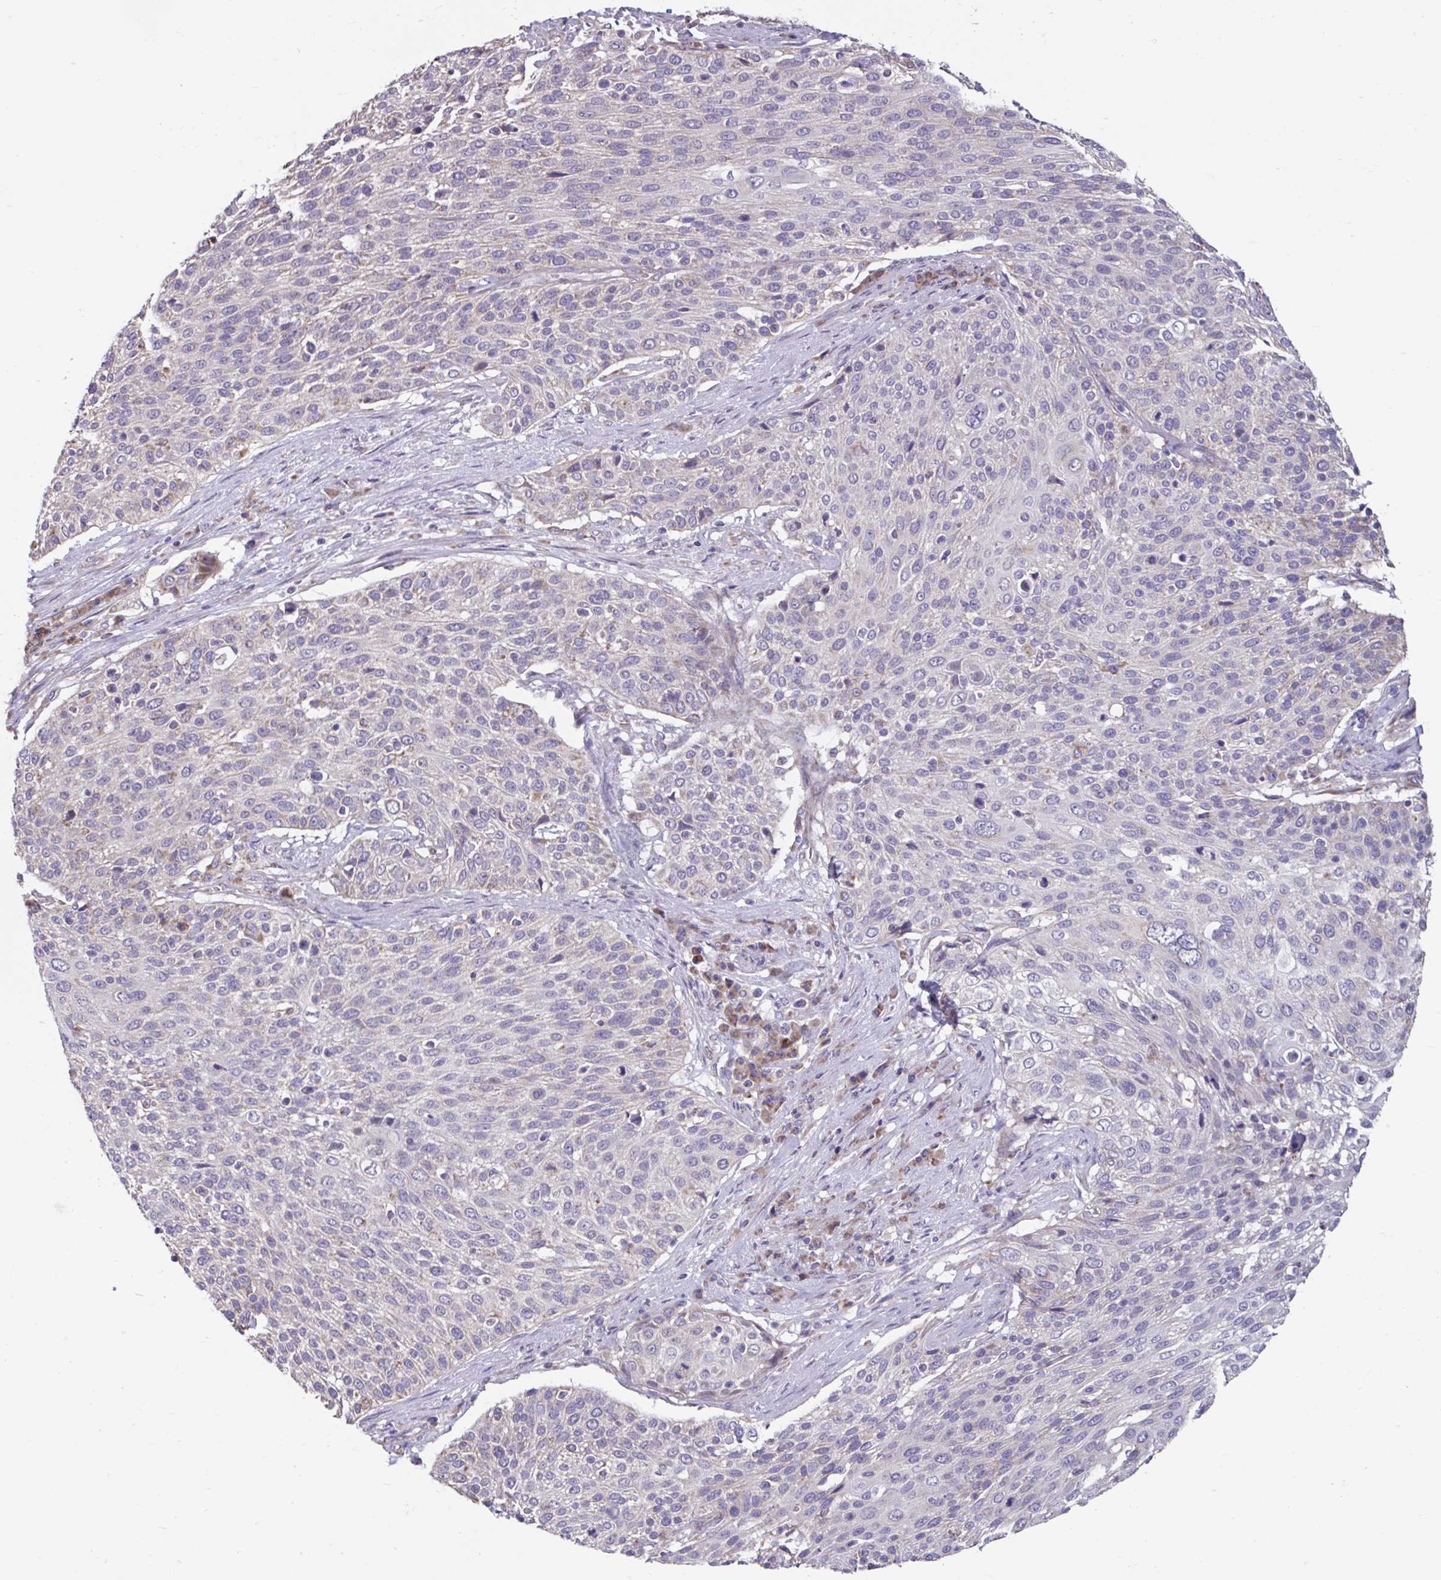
{"staining": {"intensity": "negative", "quantity": "none", "location": "none"}, "tissue": "cervical cancer", "cell_type": "Tumor cells", "image_type": "cancer", "snomed": [{"axis": "morphology", "description": "Squamous cell carcinoma, NOS"}, {"axis": "topography", "description": "Cervix"}], "caption": "This histopathology image is of squamous cell carcinoma (cervical) stained with immunohistochemistry (IHC) to label a protein in brown with the nuclei are counter-stained blue. There is no positivity in tumor cells. (DAB (3,3'-diaminobenzidine) immunohistochemistry (IHC) with hematoxylin counter stain).", "gene": "LINGO4", "patient": {"sex": "female", "age": 31}}